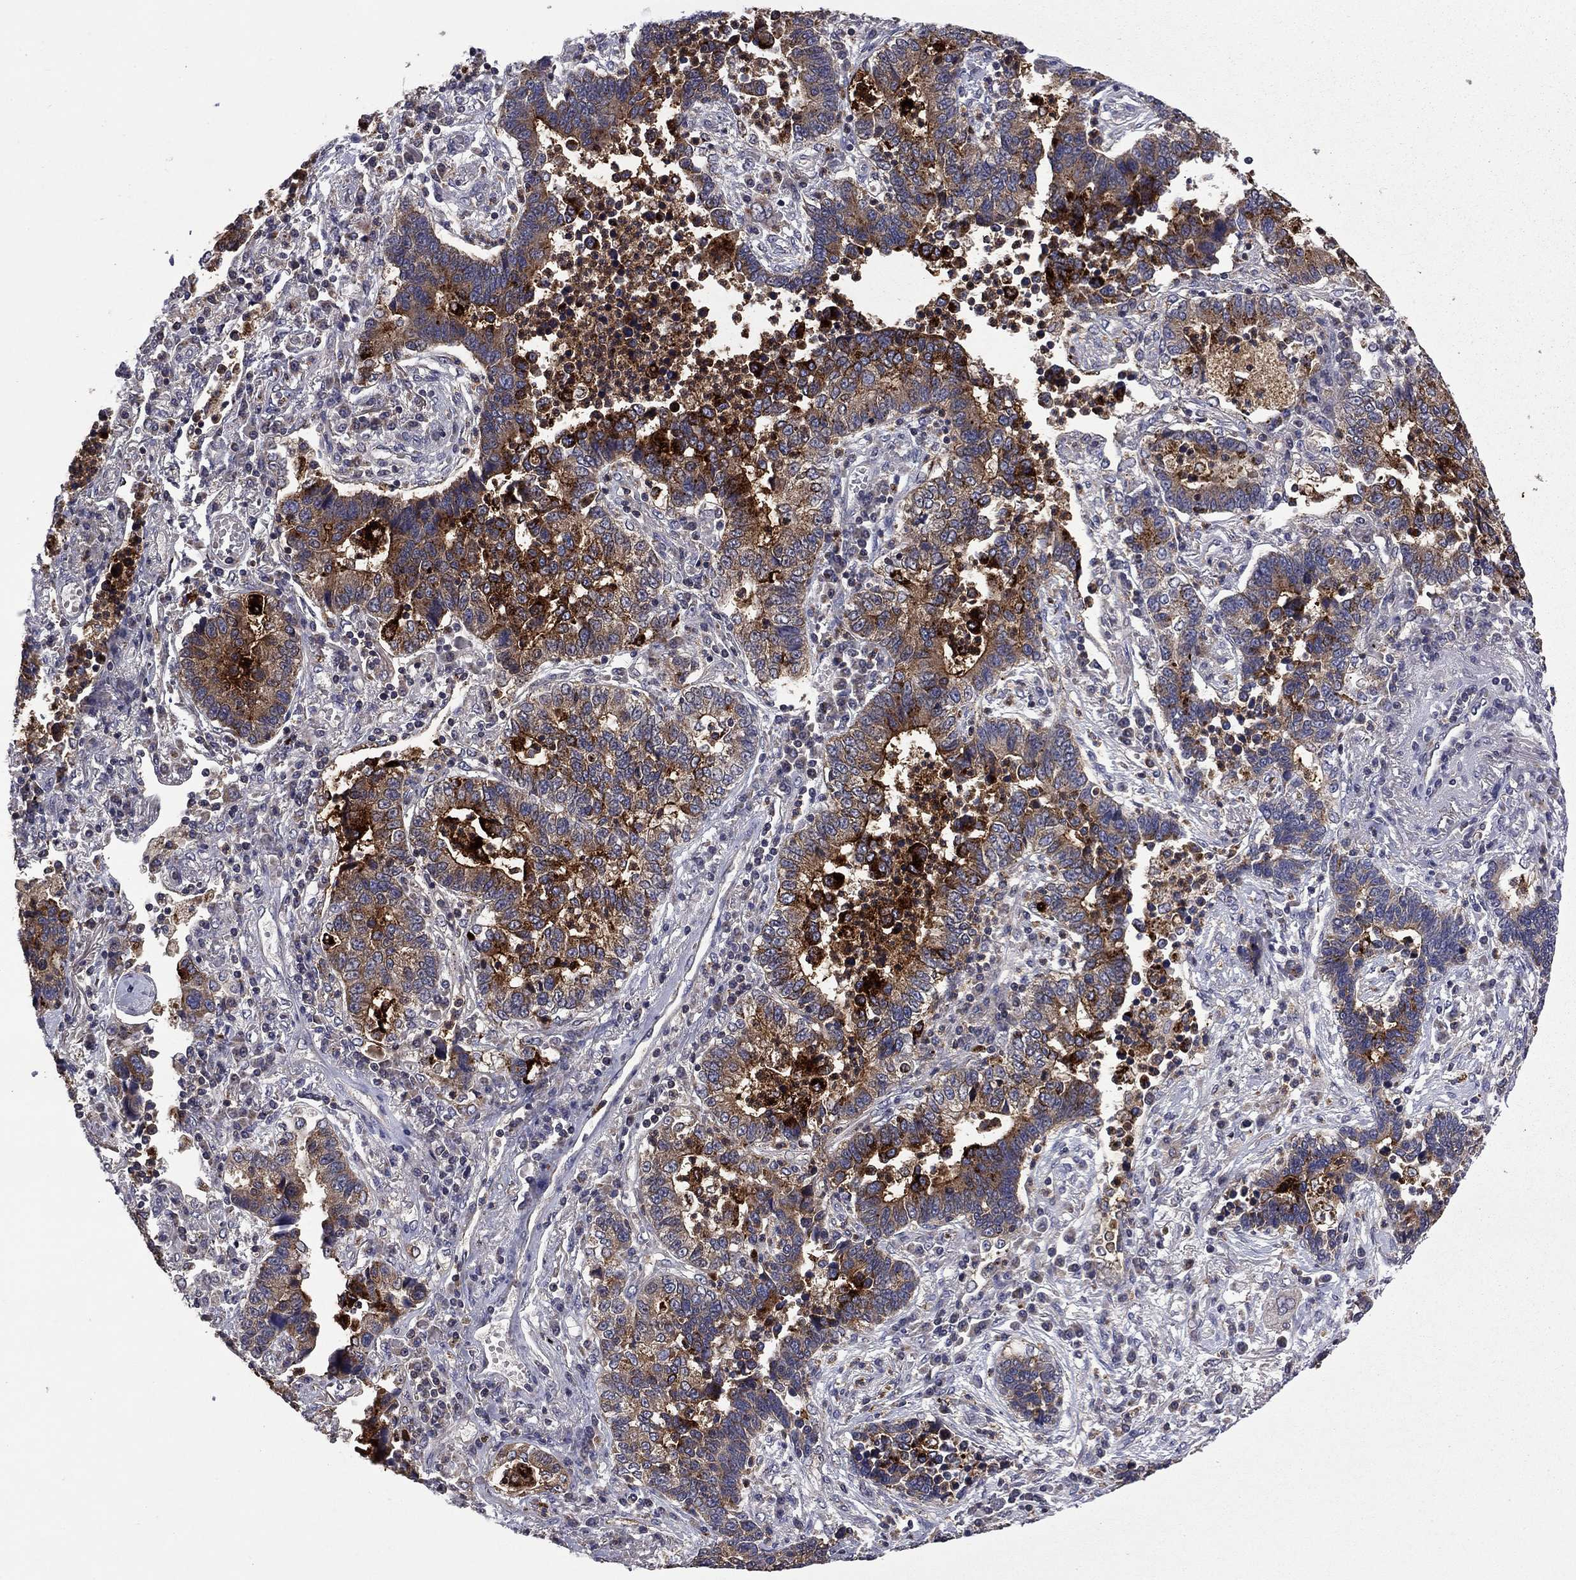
{"staining": {"intensity": "strong", "quantity": "<25%", "location": "cytoplasmic/membranous"}, "tissue": "lung cancer", "cell_type": "Tumor cells", "image_type": "cancer", "snomed": [{"axis": "morphology", "description": "Adenocarcinoma, NOS"}, {"axis": "topography", "description": "Lung"}], "caption": "Immunohistochemistry (IHC) micrograph of lung cancer stained for a protein (brown), which reveals medium levels of strong cytoplasmic/membranous staining in approximately <25% of tumor cells.", "gene": "CEACAM7", "patient": {"sex": "female", "age": 57}}